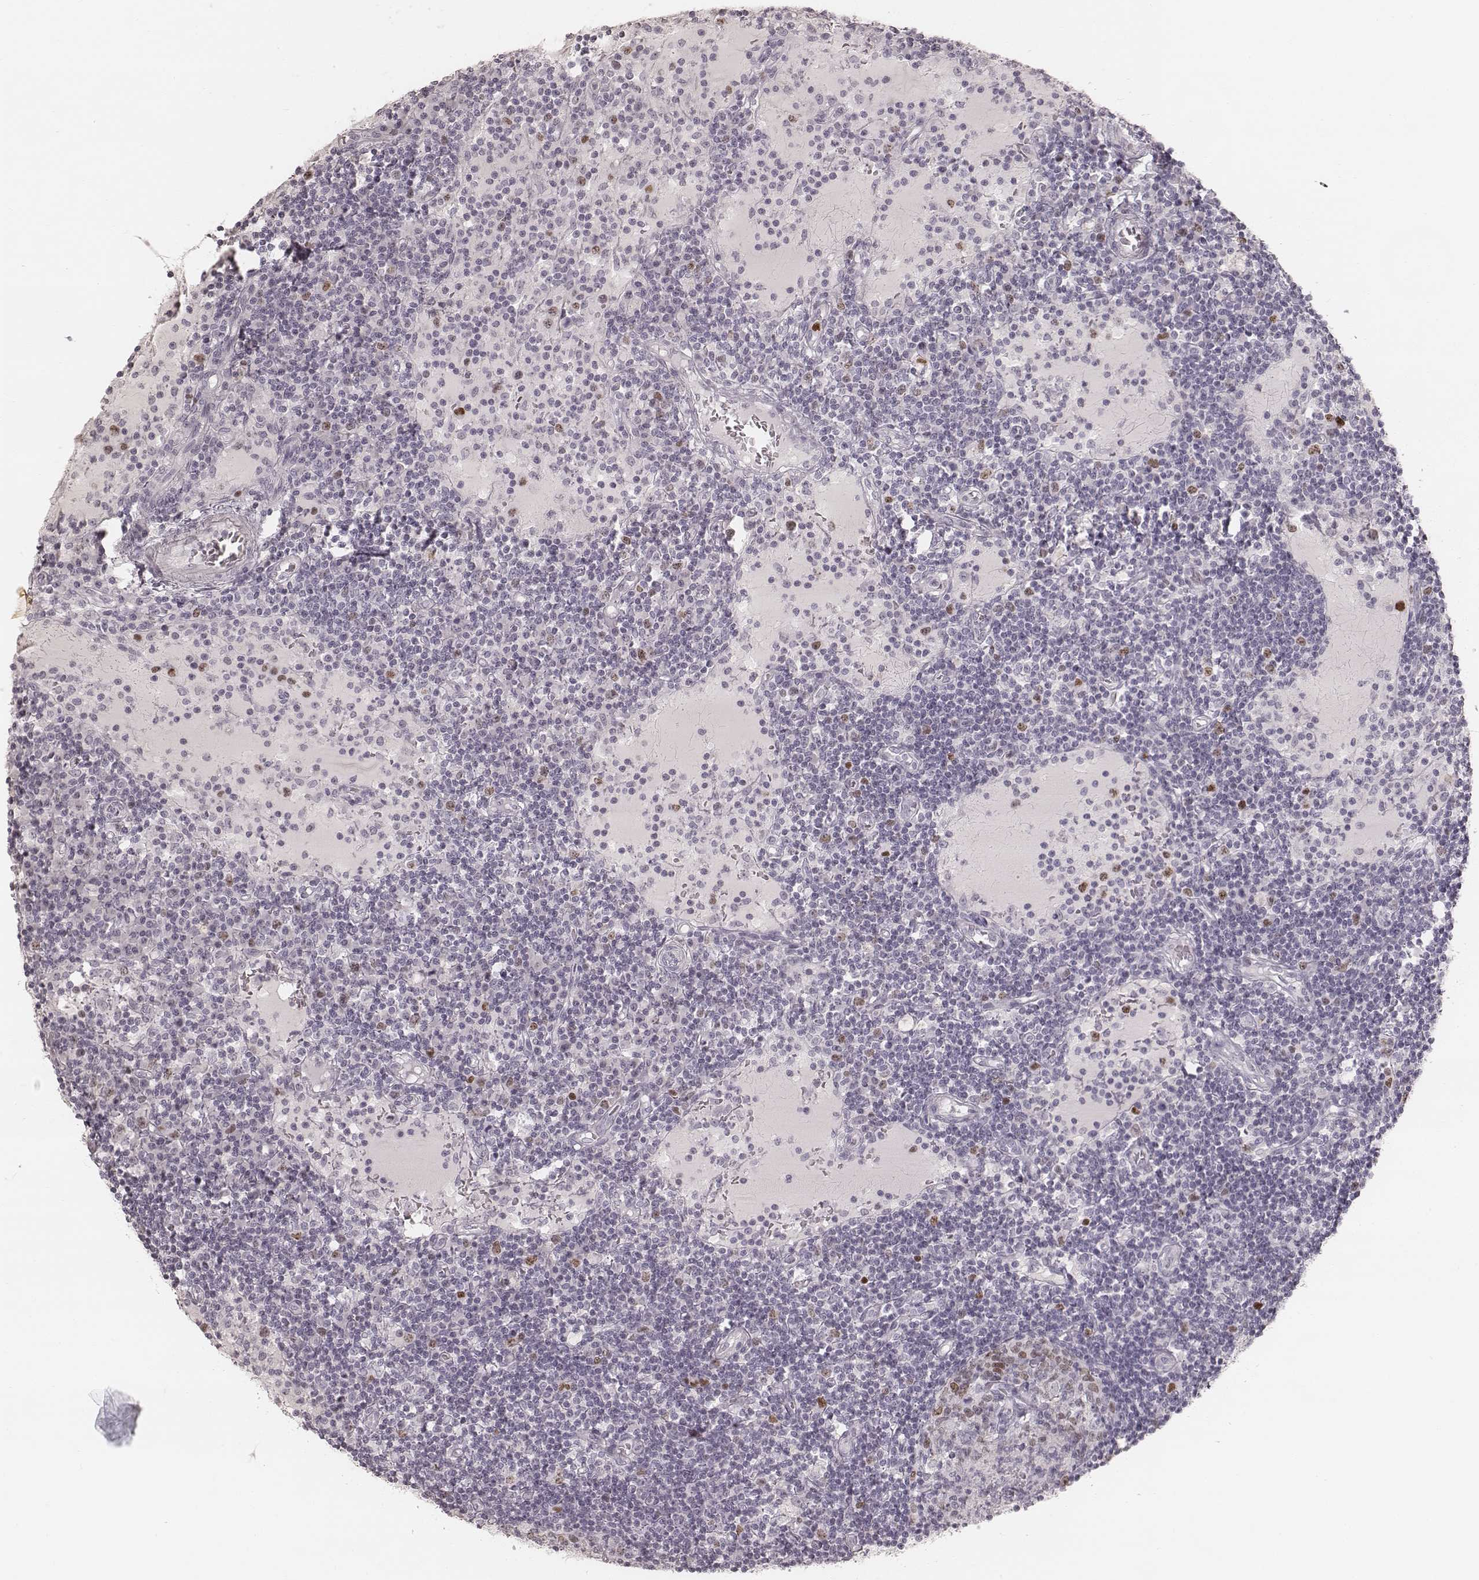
{"staining": {"intensity": "moderate", "quantity": "<25%", "location": "nuclear"}, "tissue": "lymph node", "cell_type": "Germinal center cells", "image_type": "normal", "snomed": [{"axis": "morphology", "description": "Normal tissue, NOS"}, {"axis": "topography", "description": "Lymph node"}], "caption": "Protein analysis of benign lymph node reveals moderate nuclear positivity in about <25% of germinal center cells.", "gene": "TEX37", "patient": {"sex": "female", "age": 72}}